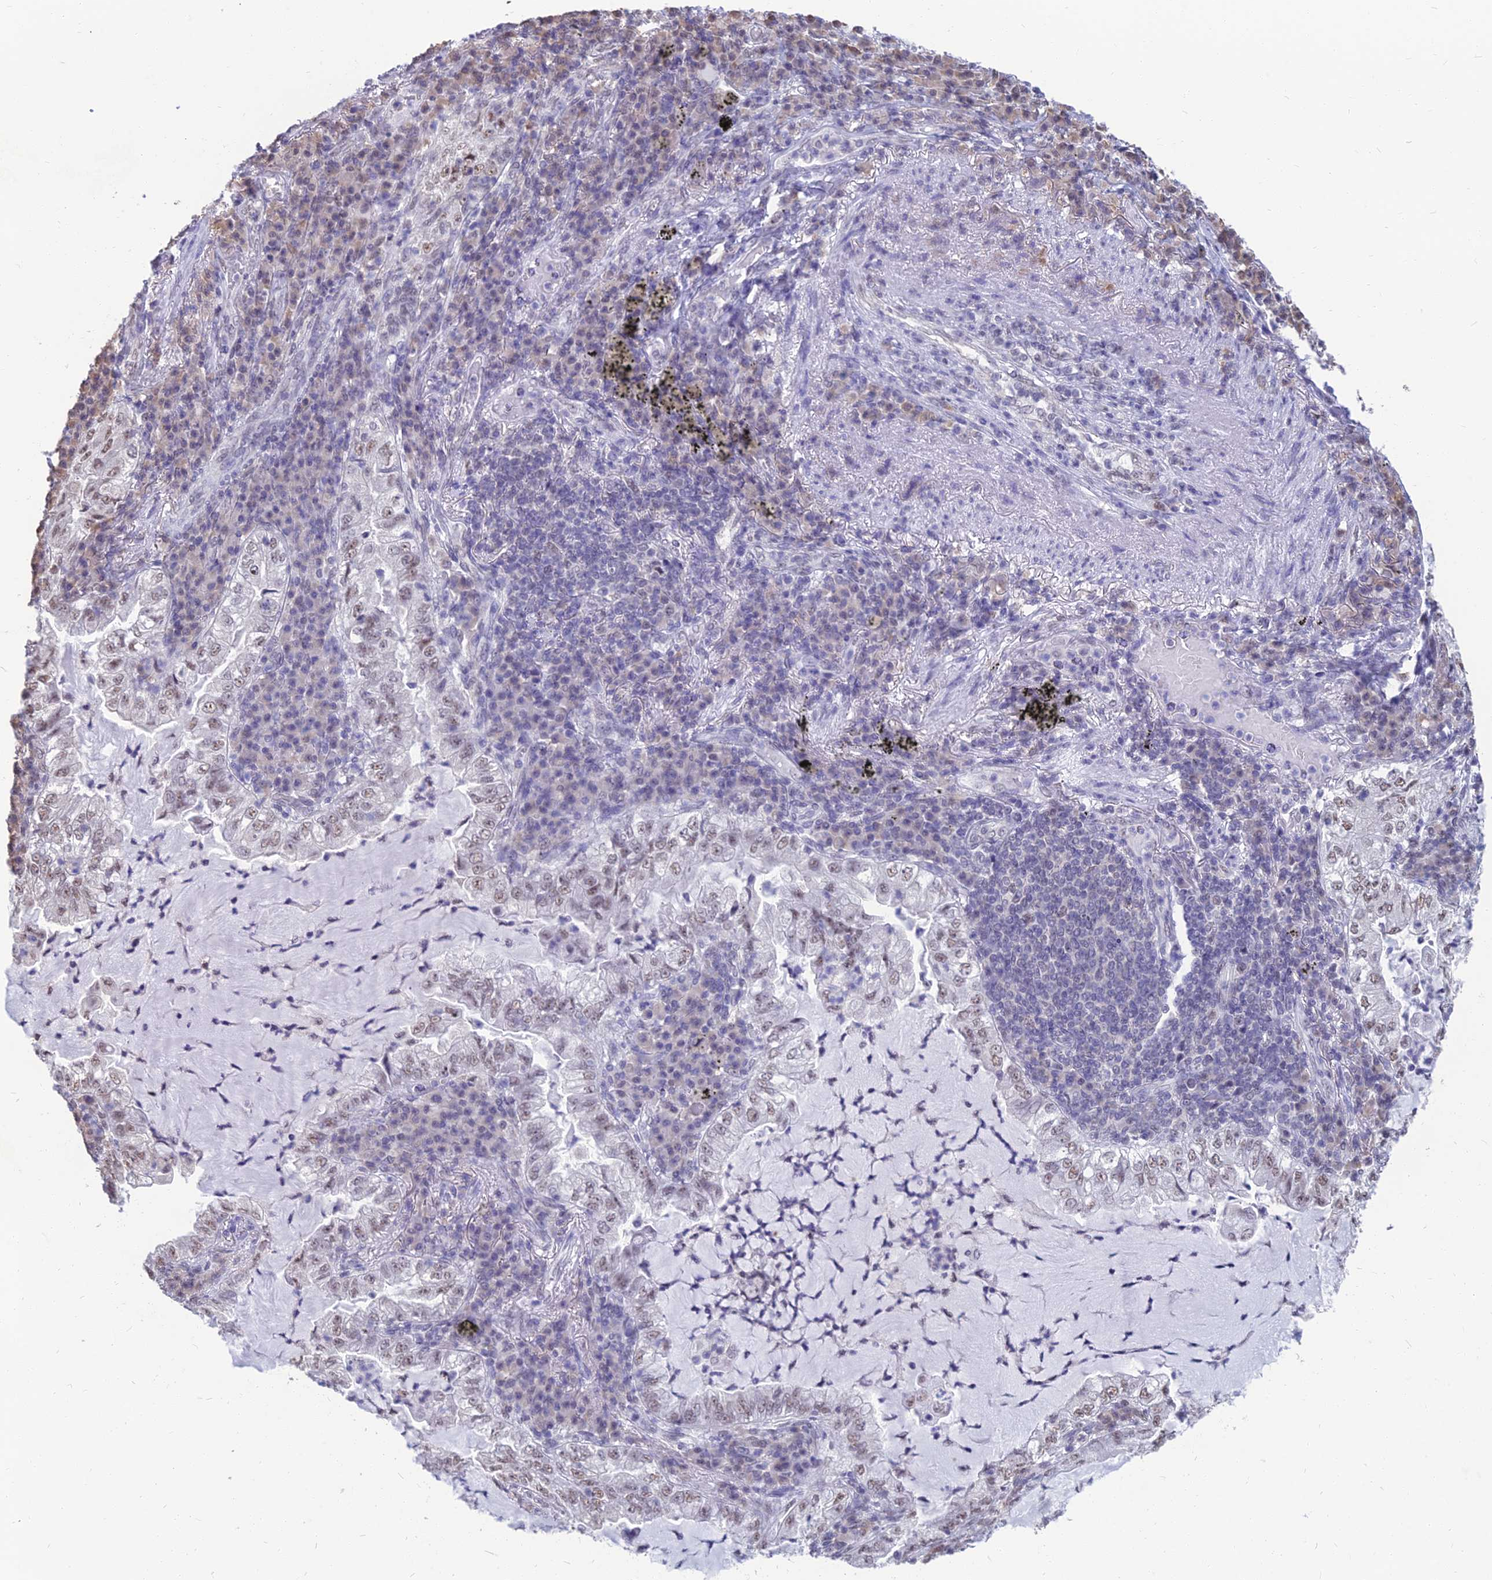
{"staining": {"intensity": "weak", "quantity": ">75%", "location": "nuclear"}, "tissue": "lung cancer", "cell_type": "Tumor cells", "image_type": "cancer", "snomed": [{"axis": "morphology", "description": "Adenocarcinoma, NOS"}, {"axis": "topography", "description": "Lung"}], "caption": "Immunohistochemistry histopathology image of neoplastic tissue: adenocarcinoma (lung) stained using immunohistochemistry (IHC) reveals low levels of weak protein expression localized specifically in the nuclear of tumor cells, appearing as a nuclear brown color.", "gene": "SRSF7", "patient": {"sex": "female", "age": 73}}